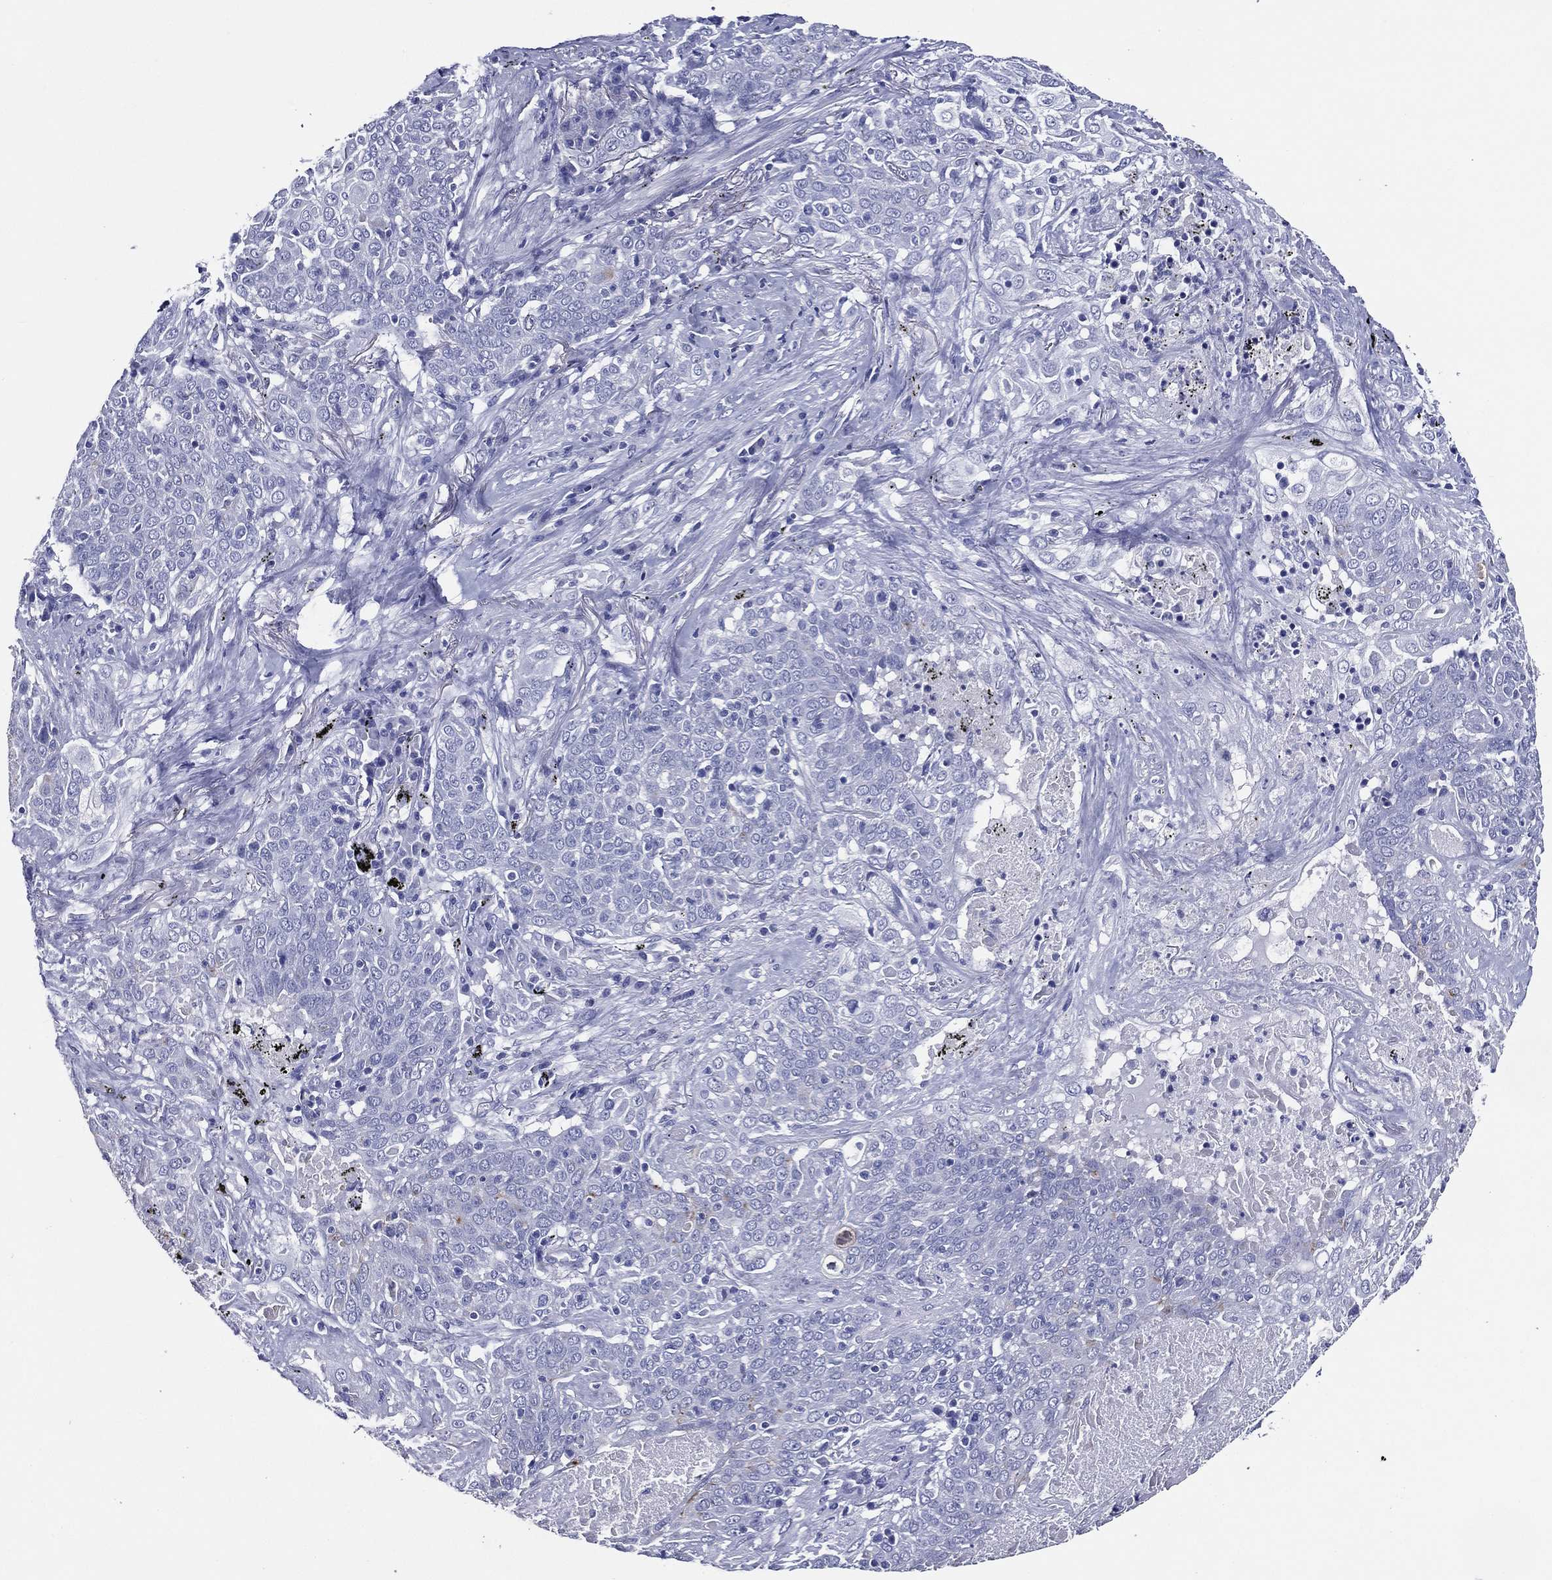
{"staining": {"intensity": "negative", "quantity": "none", "location": "none"}, "tissue": "lung cancer", "cell_type": "Tumor cells", "image_type": "cancer", "snomed": [{"axis": "morphology", "description": "Squamous cell carcinoma, NOS"}, {"axis": "topography", "description": "Lung"}], "caption": "There is no significant positivity in tumor cells of lung cancer (squamous cell carcinoma). Nuclei are stained in blue.", "gene": "ACE2", "patient": {"sex": "male", "age": 82}}